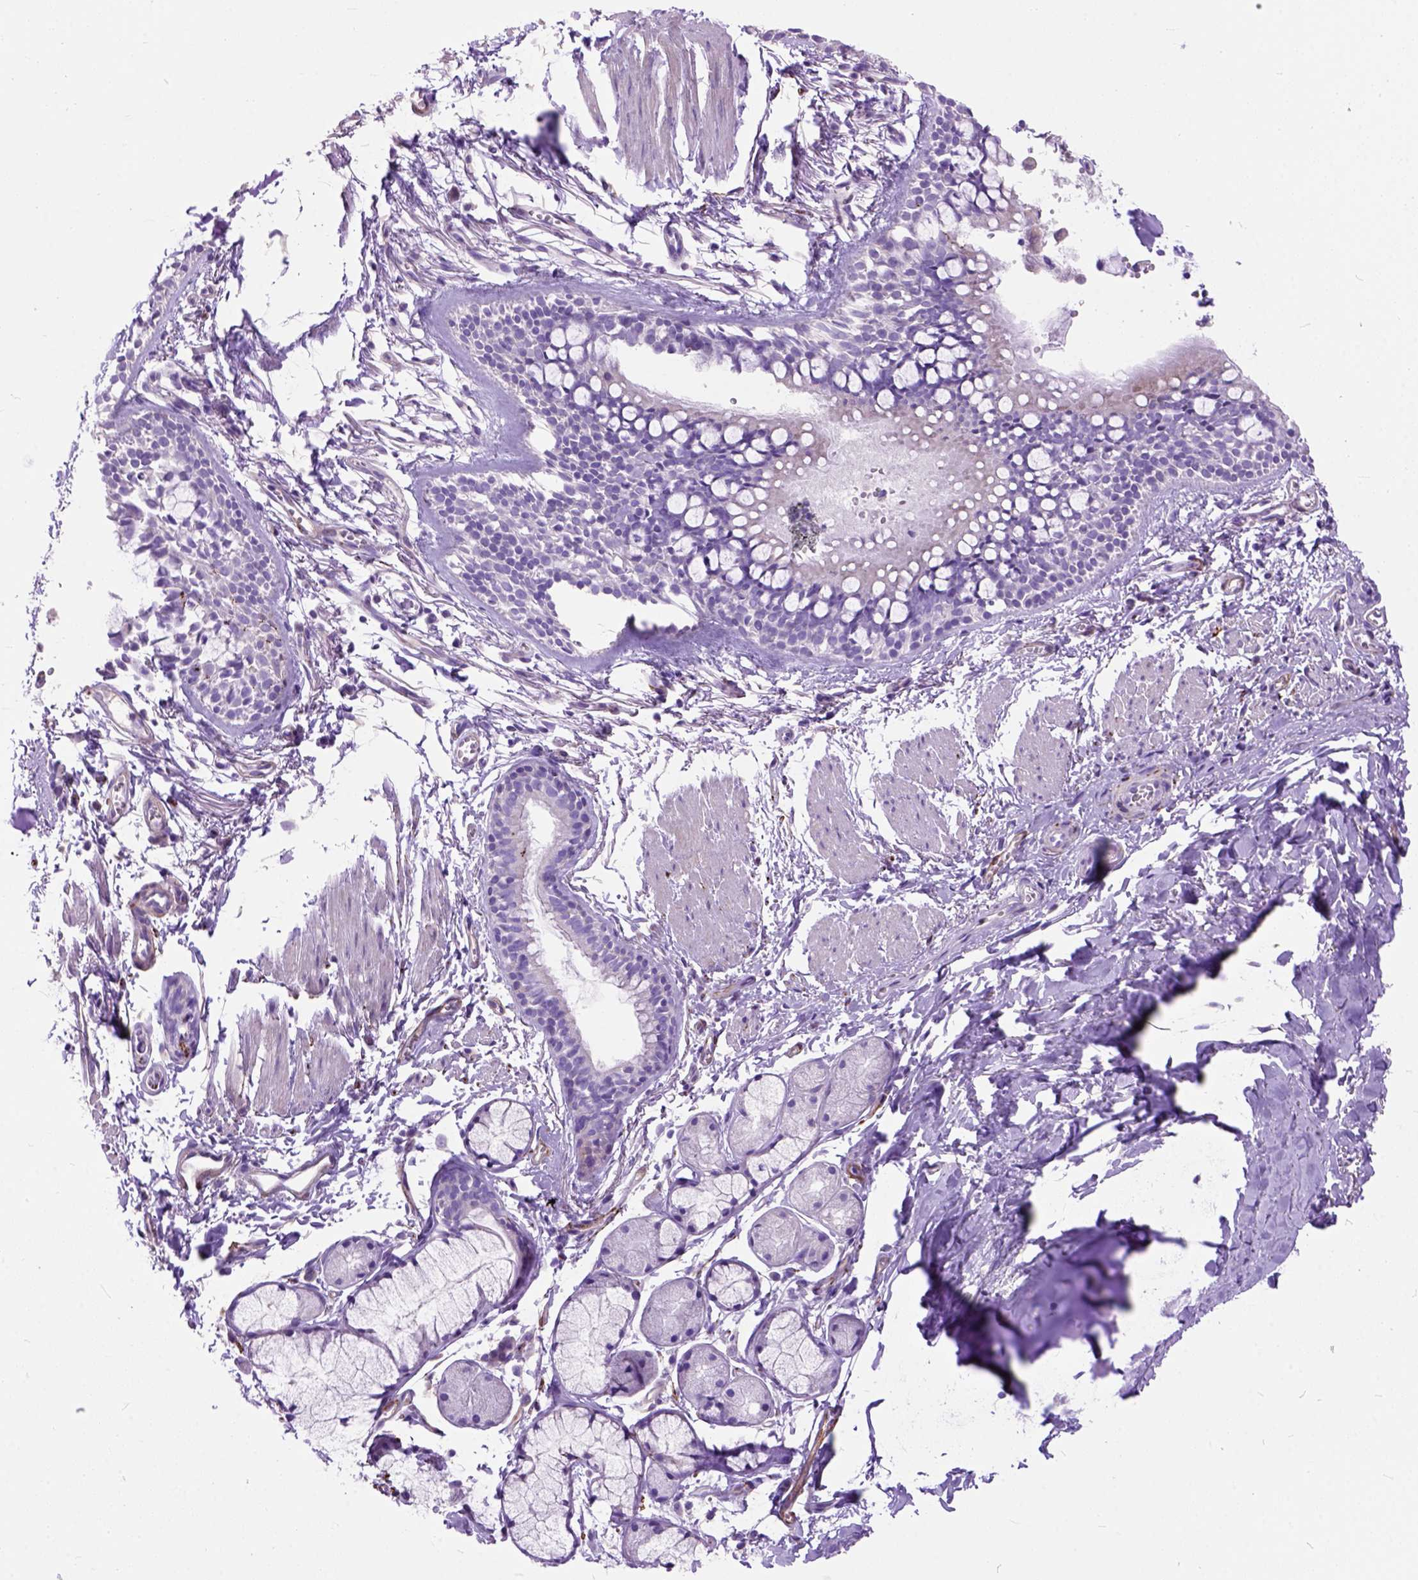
{"staining": {"intensity": "negative", "quantity": "none", "location": "none"}, "tissue": "bronchus", "cell_type": "Respiratory epithelial cells", "image_type": "normal", "snomed": [{"axis": "morphology", "description": "Normal tissue, NOS"}, {"axis": "topography", "description": "Bronchus"}], "caption": "Immunohistochemistry (IHC) image of benign bronchus: bronchus stained with DAB reveals no significant protein staining in respiratory epithelial cells.", "gene": "MAPT", "patient": {"sex": "female", "age": 59}}